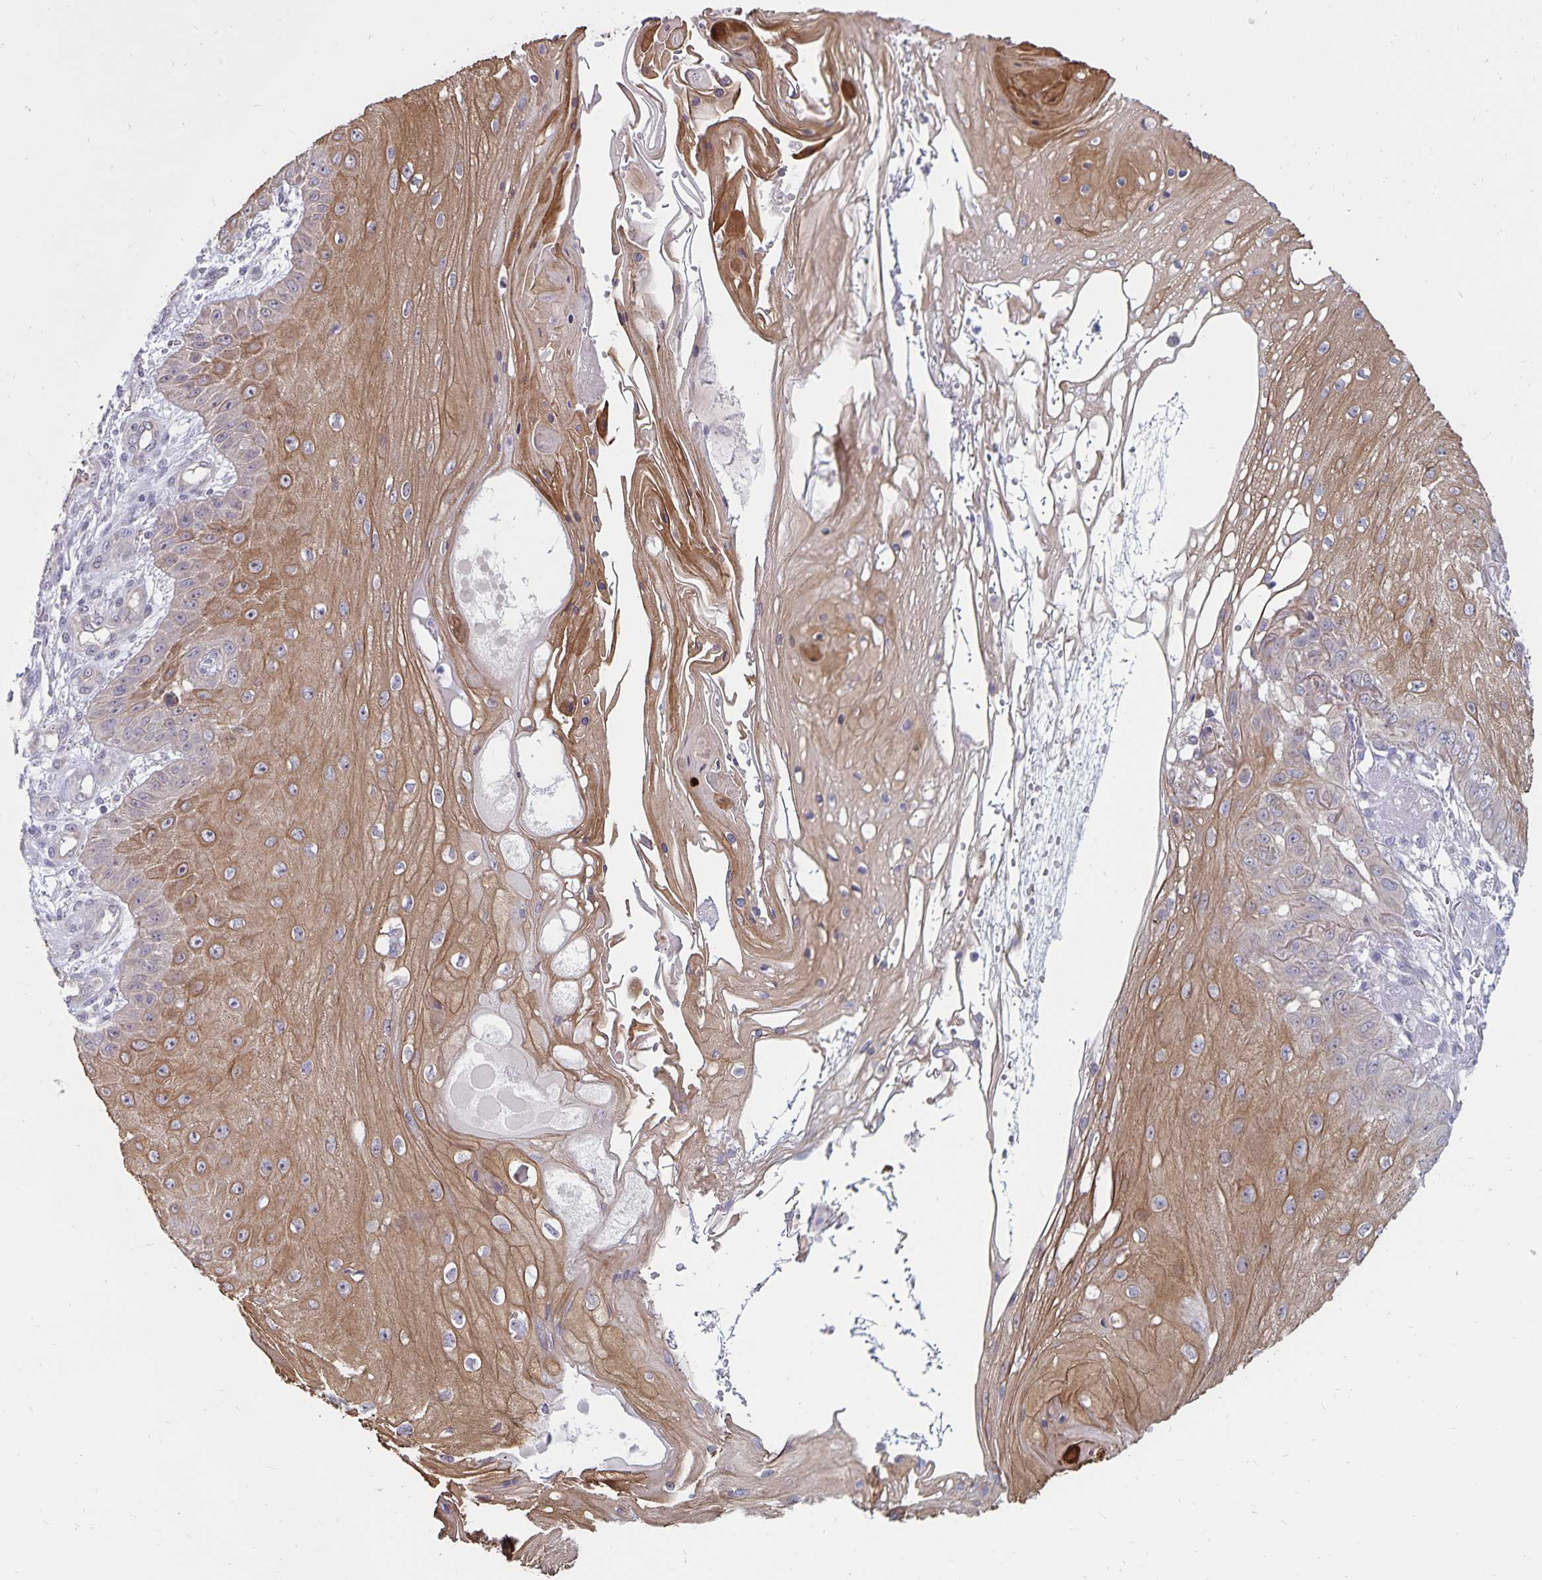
{"staining": {"intensity": "moderate", "quantity": "25%-75%", "location": "cytoplasmic/membranous"}, "tissue": "skin cancer", "cell_type": "Tumor cells", "image_type": "cancer", "snomed": [{"axis": "morphology", "description": "Squamous cell carcinoma, NOS"}, {"axis": "topography", "description": "Skin"}], "caption": "Immunohistochemistry image of neoplastic tissue: human squamous cell carcinoma (skin) stained using immunohistochemistry reveals medium levels of moderate protein expression localized specifically in the cytoplasmic/membranous of tumor cells, appearing as a cytoplasmic/membranous brown color.", "gene": "CDKN2B", "patient": {"sex": "male", "age": 70}}